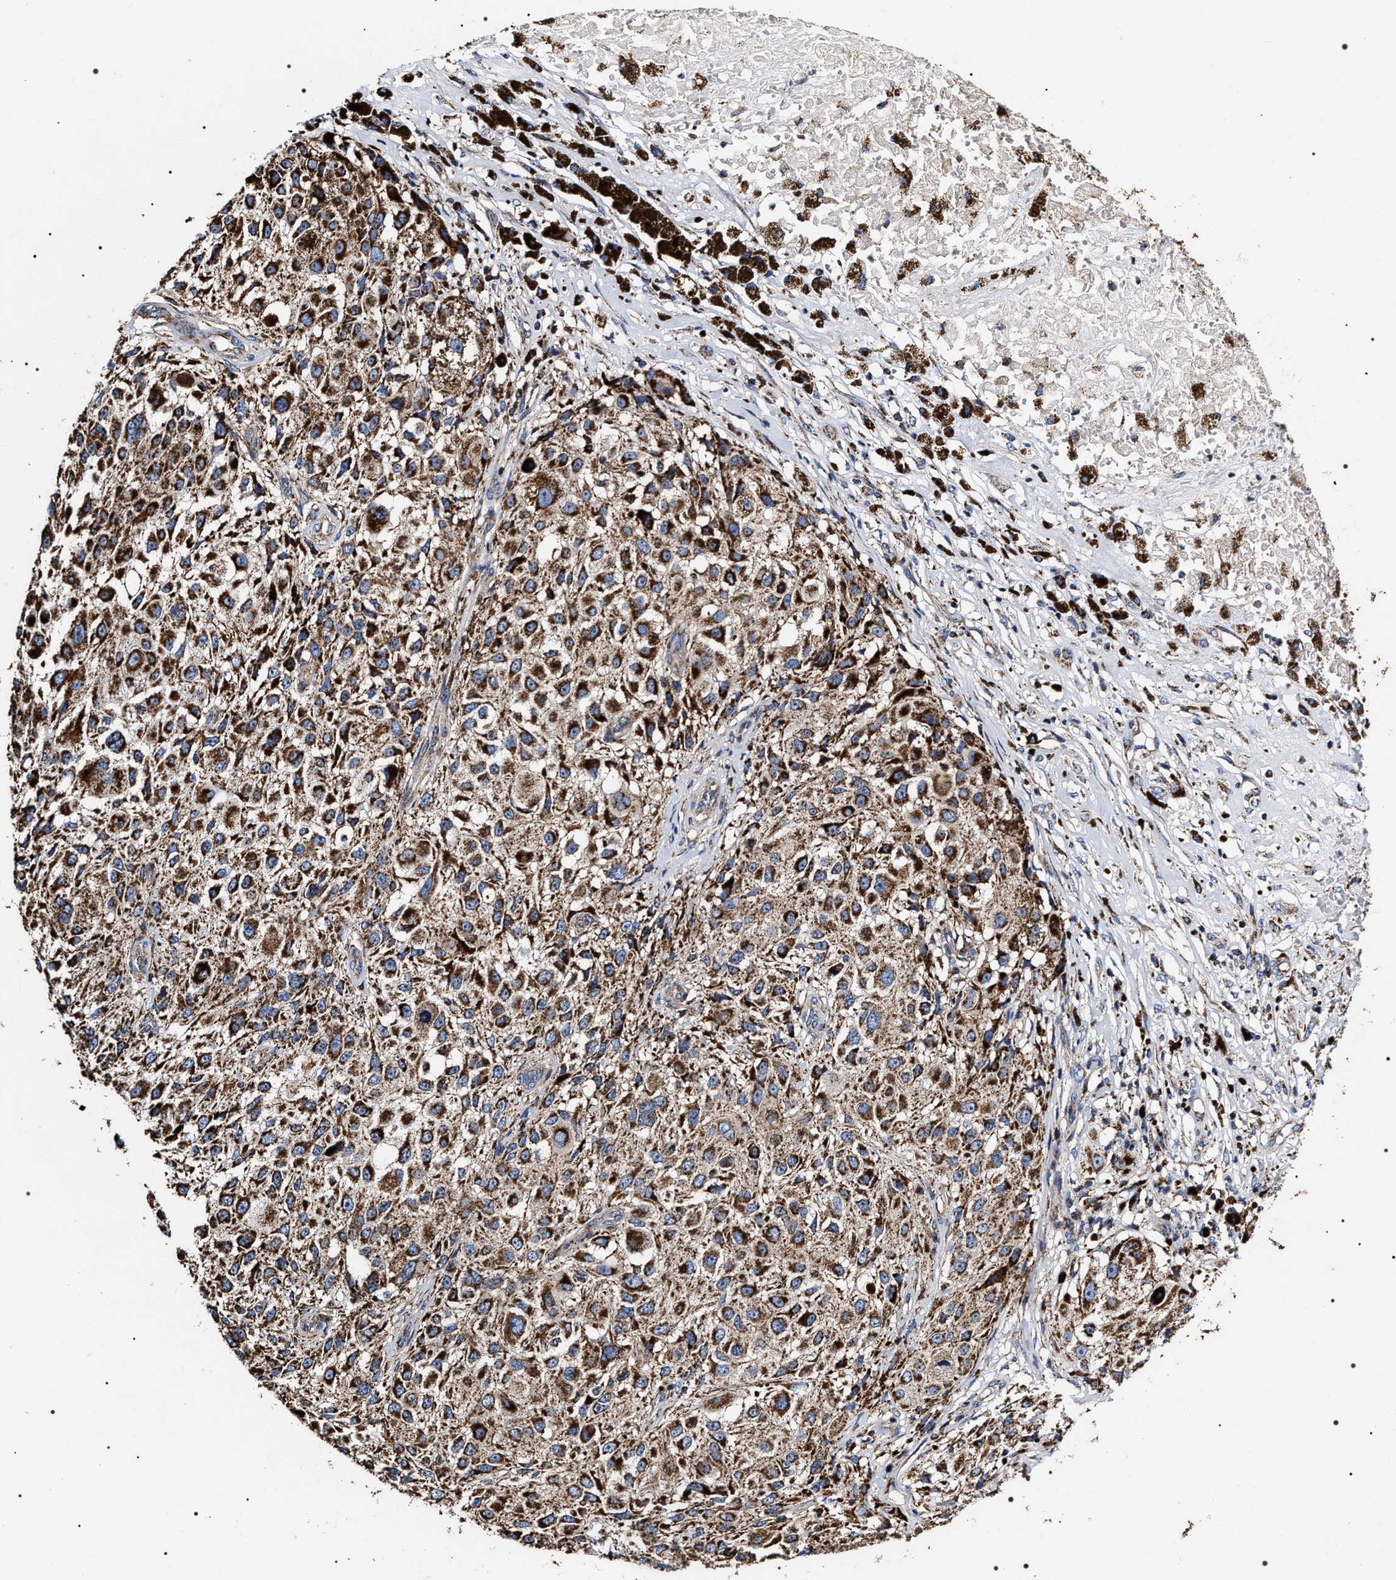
{"staining": {"intensity": "strong", "quantity": ">75%", "location": "cytoplasmic/membranous"}, "tissue": "melanoma", "cell_type": "Tumor cells", "image_type": "cancer", "snomed": [{"axis": "morphology", "description": "Necrosis, NOS"}, {"axis": "morphology", "description": "Malignant melanoma, NOS"}, {"axis": "topography", "description": "Skin"}], "caption": "Brown immunohistochemical staining in human melanoma reveals strong cytoplasmic/membranous staining in about >75% of tumor cells. (brown staining indicates protein expression, while blue staining denotes nuclei).", "gene": "COG5", "patient": {"sex": "female", "age": 87}}